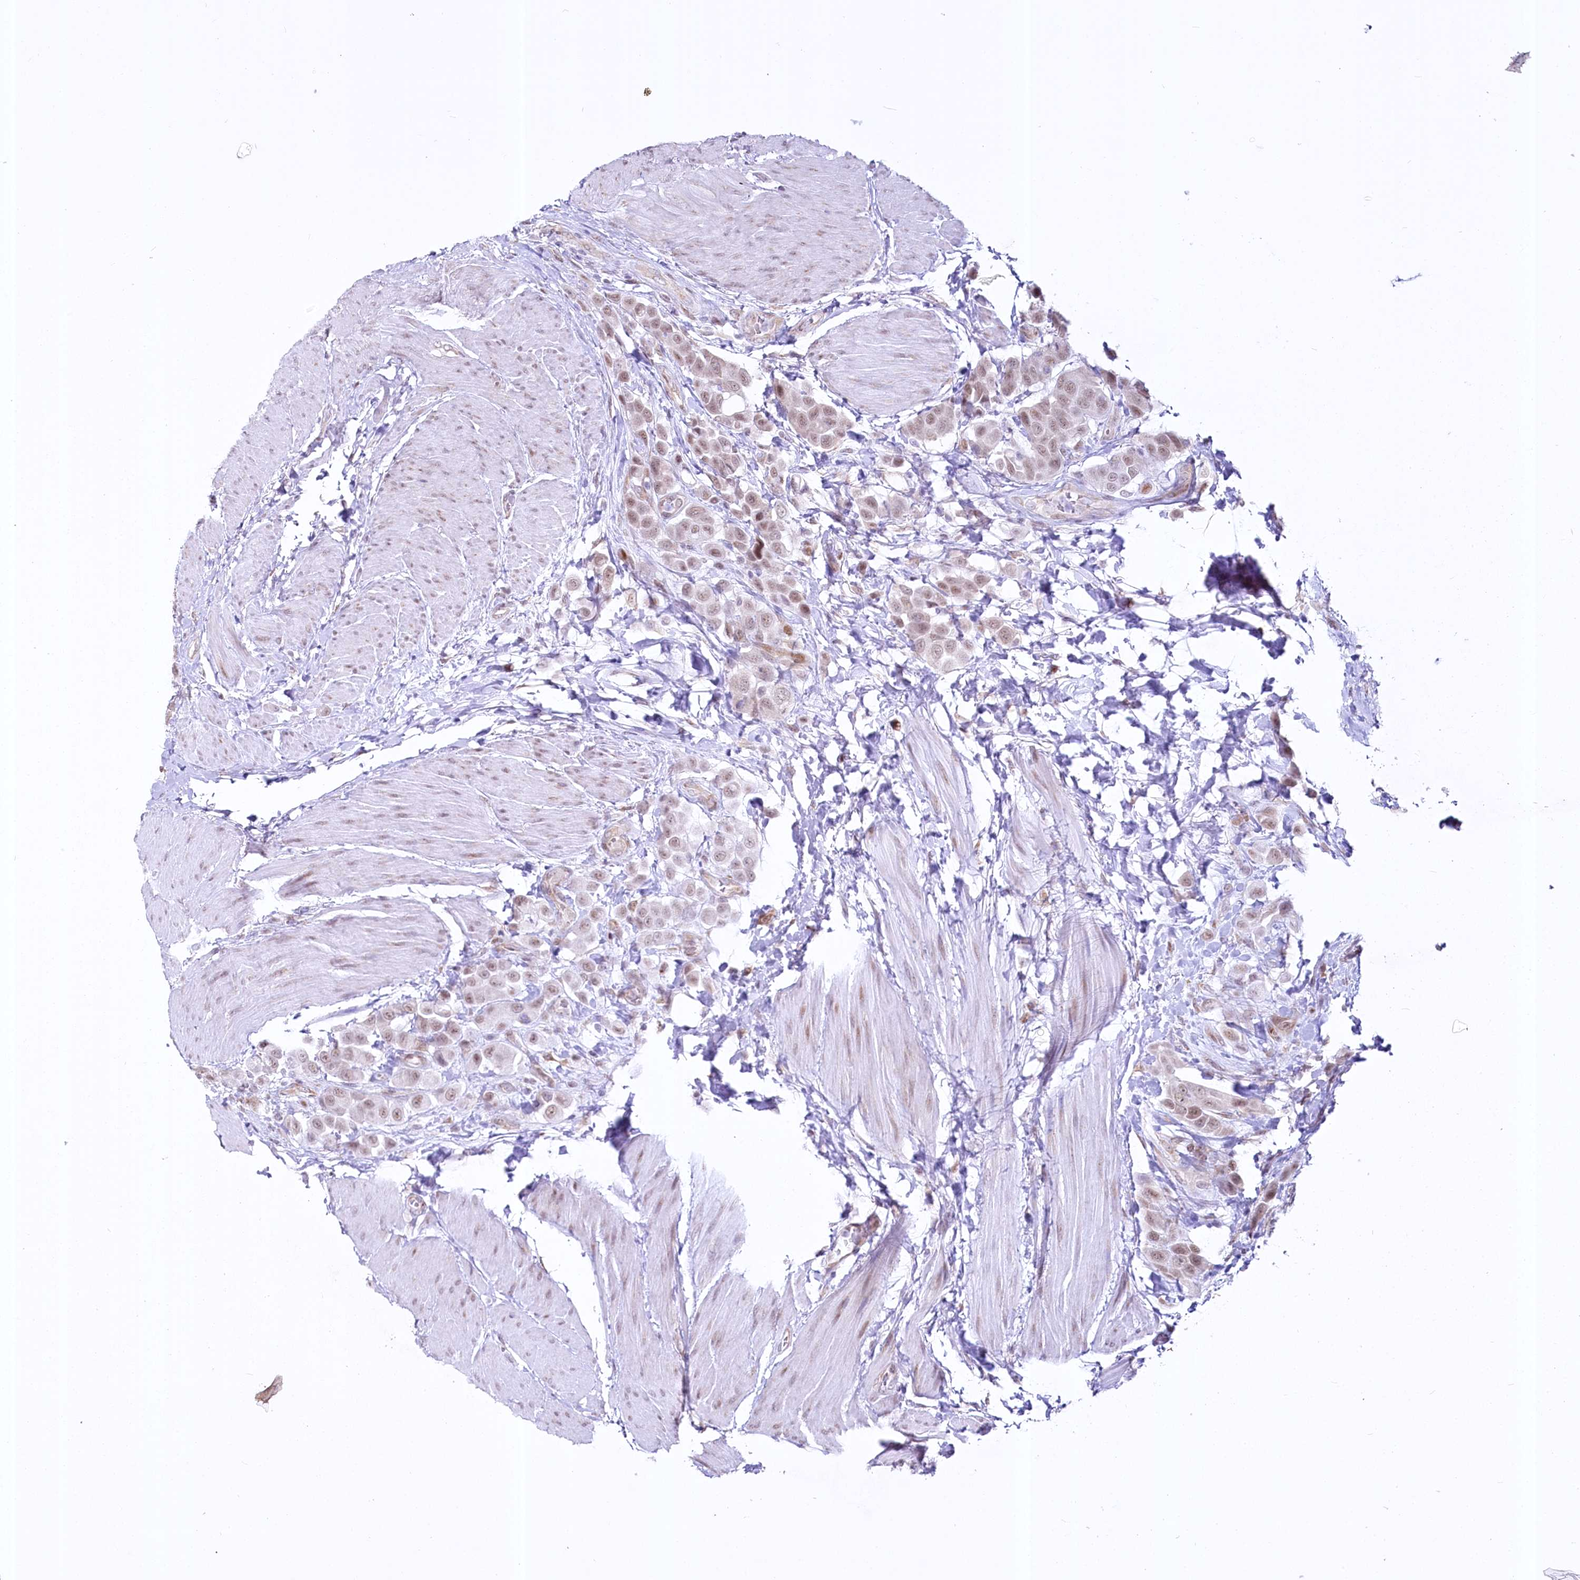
{"staining": {"intensity": "moderate", "quantity": "25%-75%", "location": "nuclear"}, "tissue": "urothelial cancer", "cell_type": "Tumor cells", "image_type": "cancer", "snomed": [{"axis": "morphology", "description": "Urothelial carcinoma, High grade"}, {"axis": "topography", "description": "Urinary bladder"}], "caption": "Protein analysis of urothelial cancer tissue exhibits moderate nuclear staining in approximately 25%-75% of tumor cells.", "gene": "YBX3", "patient": {"sex": "male", "age": 50}}